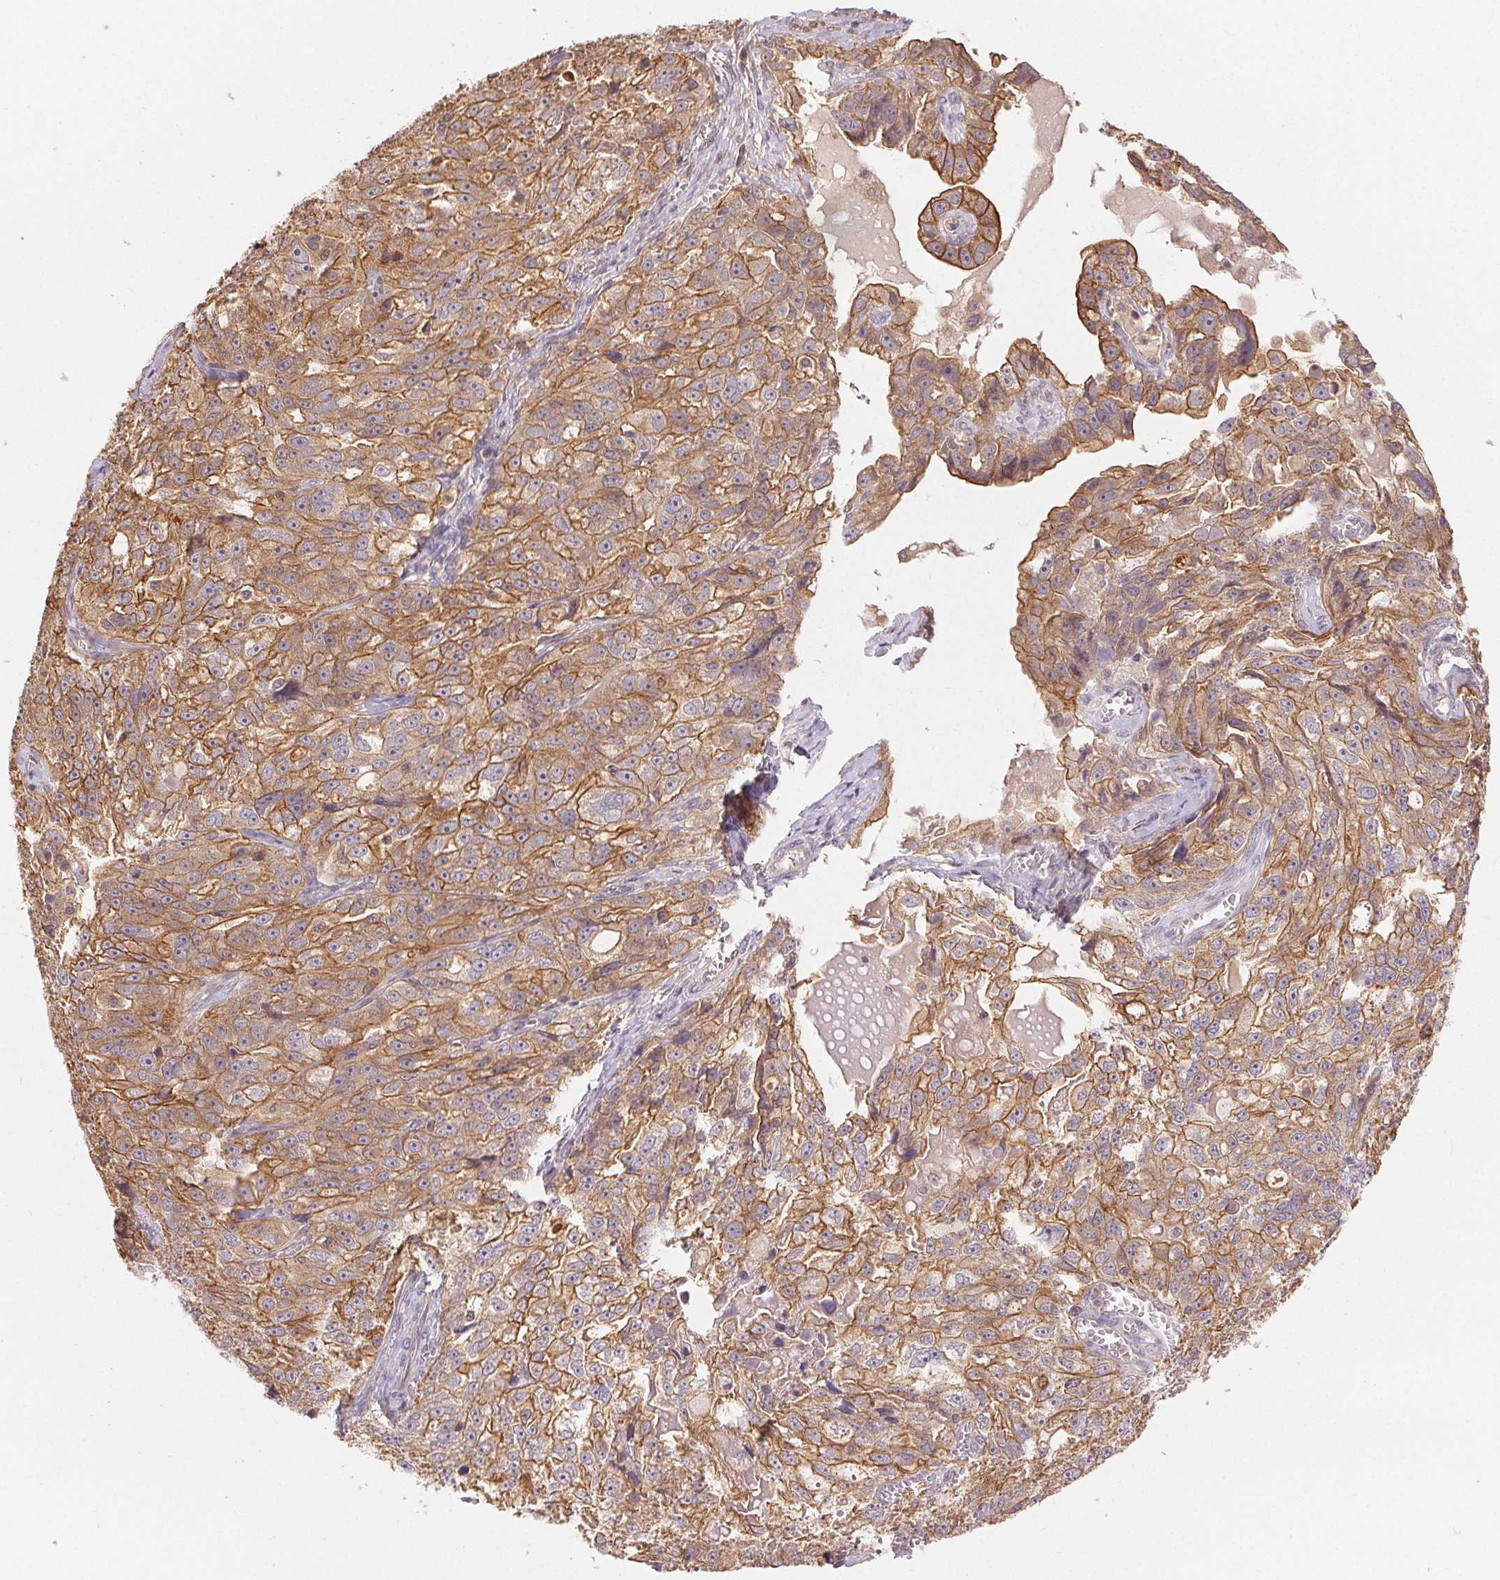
{"staining": {"intensity": "moderate", "quantity": ">75%", "location": "cytoplasmic/membranous"}, "tissue": "ovarian cancer", "cell_type": "Tumor cells", "image_type": "cancer", "snomed": [{"axis": "morphology", "description": "Cystadenocarcinoma, serous, NOS"}, {"axis": "topography", "description": "Ovary"}], "caption": "Immunohistochemistry micrograph of neoplastic tissue: human serous cystadenocarcinoma (ovarian) stained using IHC shows medium levels of moderate protein expression localized specifically in the cytoplasmic/membranous of tumor cells, appearing as a cytoplasmic/membranous brown color.", "gene": "MAPKAPK2", "patient": {"sex": "female", "age": 51}}